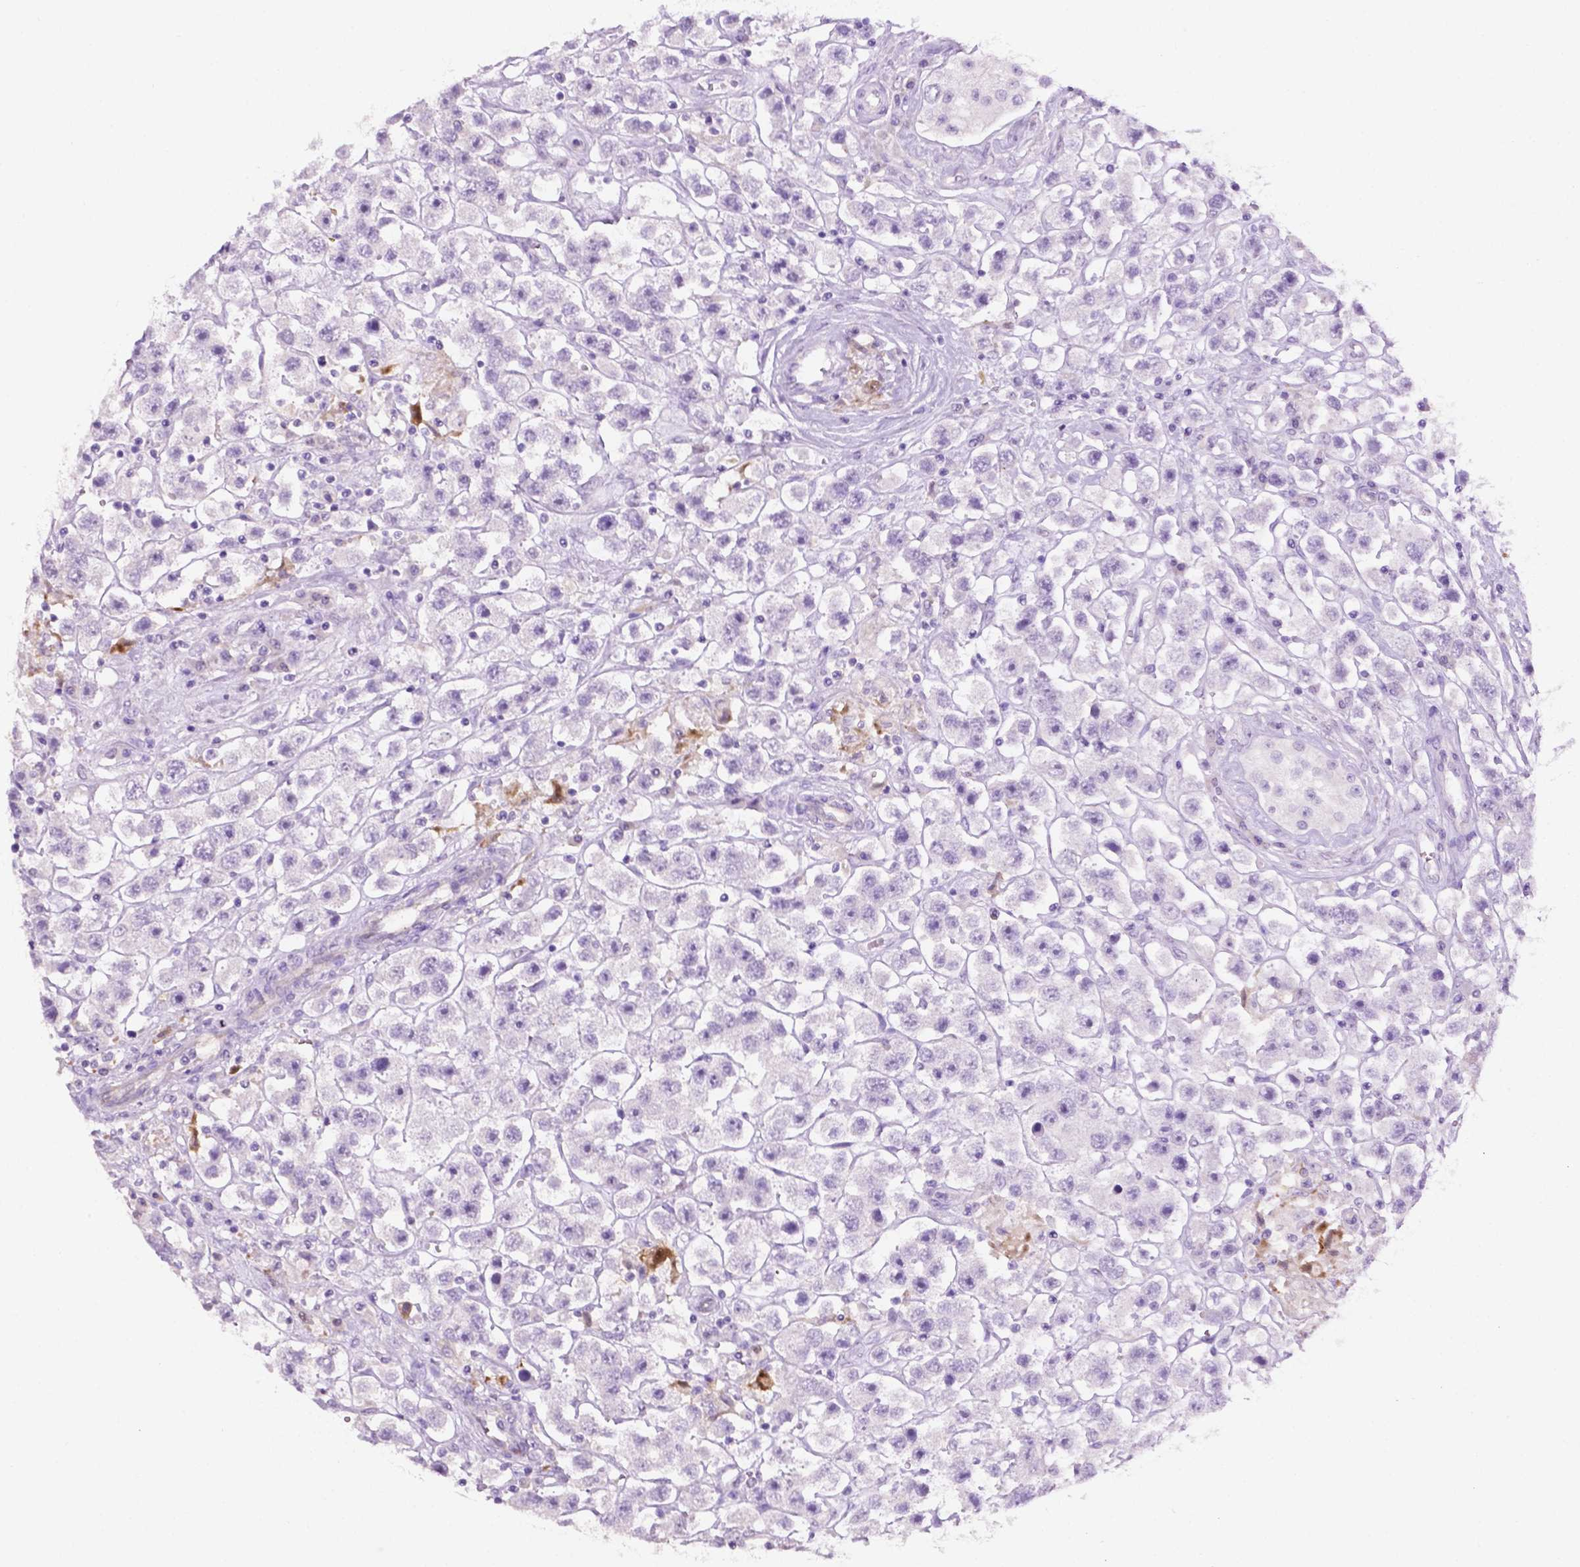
{"staining": {"intensity": "negative", "quantity": "none", "location": "none"}, "tissue": "testis cancer", "cell_type": "Tumor cells", "image_type": "cancer", "snomed": [{"axis": "morphology", "description": "Seminoma, NOS"}, {"axis": "topography", "description": "Testis"}], "caption": "This image is of testis seminoma stained with IHC to label a protein in brown with the nuclei are counter-stained blue. There is no positivity in tumor cells.", "gene": "PHGR1", "patient": {"sex": "male", "age": 45}}